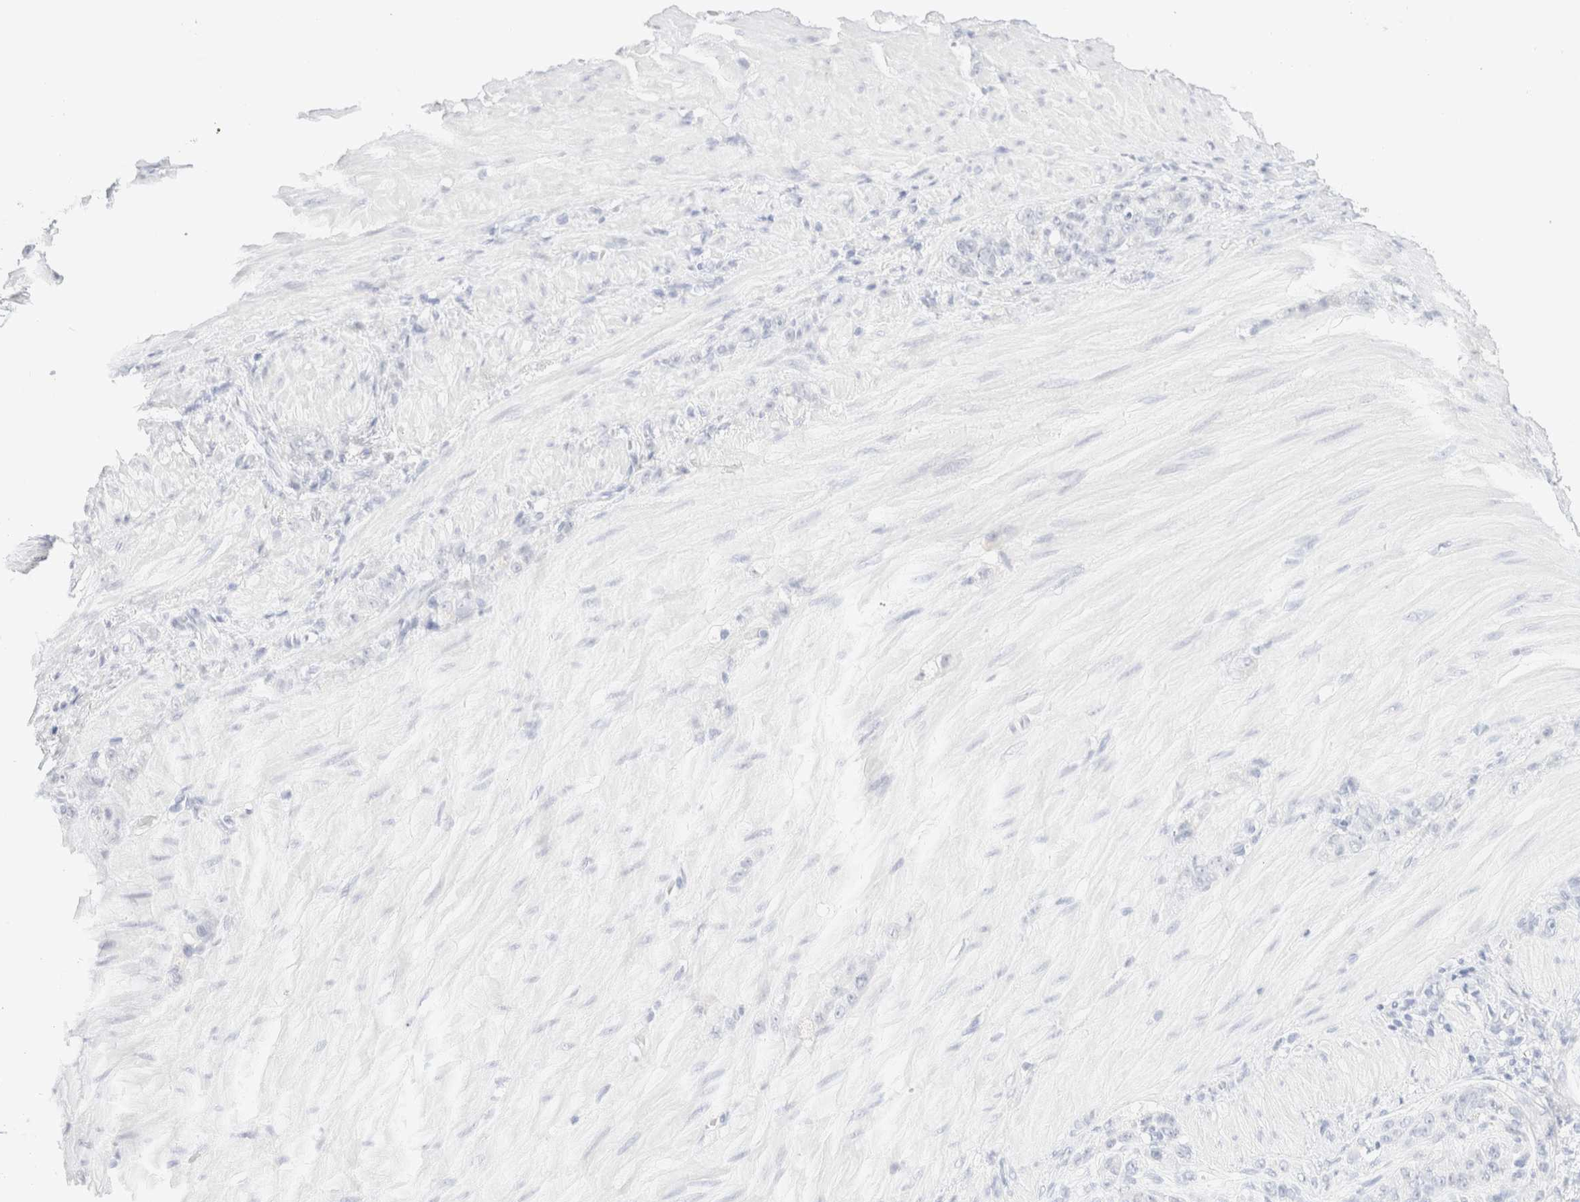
{"staining": {"intensity": "negative", "quantity": "none", "location": "none"}, "tissue": "stomach cancer", "cell_type": "Tumor cells", "image_type": "cancer", "snomed": [{"axis": "morphology", "description": "Normal tissue, NOS"}, {"axis": "morphology", "description": "Adenocarcinoma, NOS"}, {"axis": "topography", "description": "Stomach"}], "caption": "An image of human stomach cancer is negative for staining in tumor cells.", "gene": "KRT15", "patient": {"sex": "male", "age": 82}}